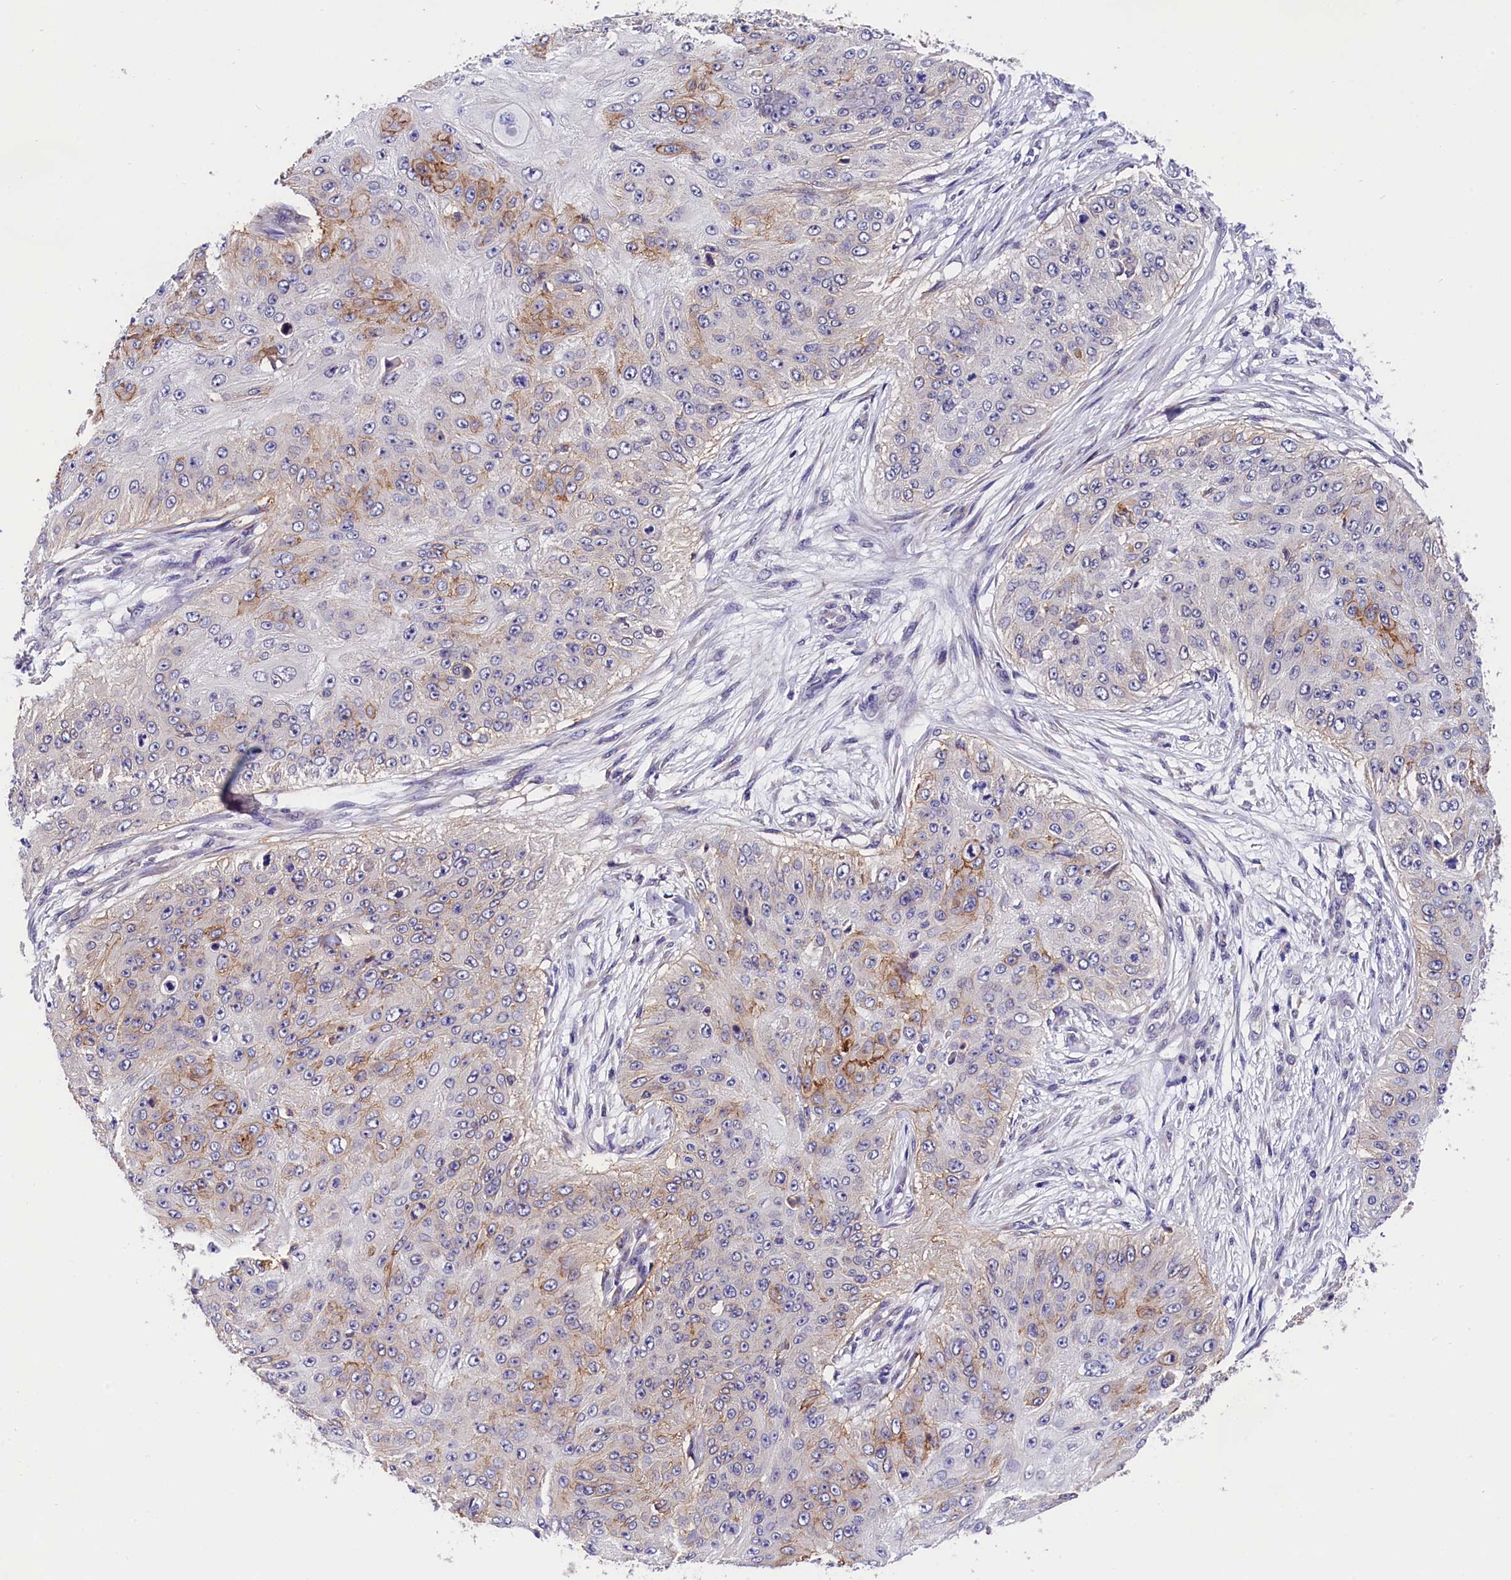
{"staining": {"intensity": "moderate", "quantity": "<25%", "location": "cytoplasmic/membranous"}, "tissue": "skin cancer", "cell_type": "Tumor cells", "image_type": "cancer", "snomed": [{"axis": "morphology", "description": "Squamous cell carcinoma, NOS"}, {"axis": "topography", "description": "Skin"}], "caption": "There is low levels of moderate cytoplasmic/membranous positivity in tumor cells of skin cancer, as demonstrated by immunohistochemical staining (brown color).", "gene": "OAS3", "patient": {"sex": "female", "age": 80}}